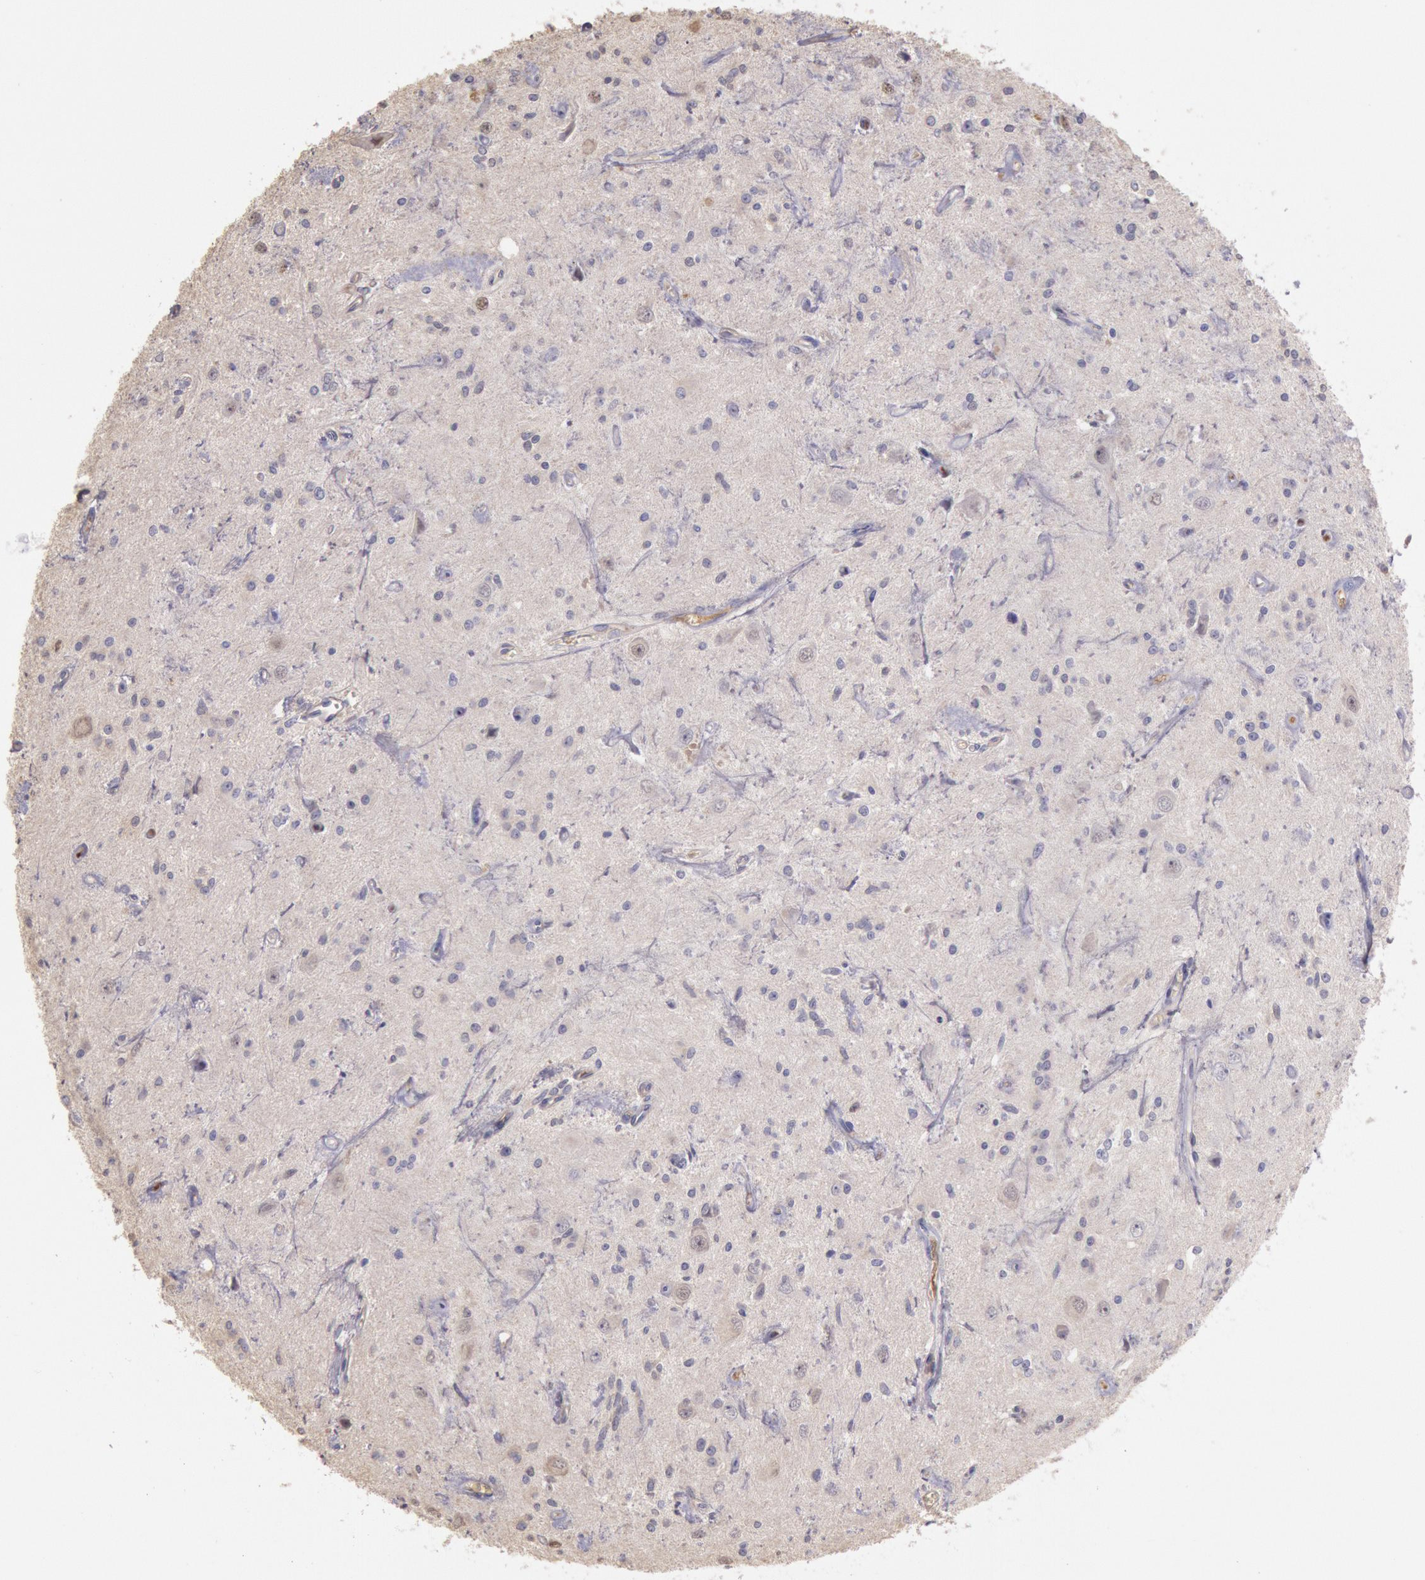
{"staining": {"intensity": "negative", "quantity": "none", "location": "none"}, "tissue": "glioma", "cell_type": "Tumor cells", "image_type": "cancer", "snomed": [{"axis": "morphology", "description": "Glioma, malignant, Low grade"}, {"axis": "topography", "description": "Brain"}], "caption": "Immunohistochemistry (IHC) histopathology image of neoplastic tissue: glioma stained with DAB (3,3'-diaminobenzidine) reveals no significant protein expression in tumor cells.", "gene": "C1R", "patient": {"sex": "female", "age": 15}}